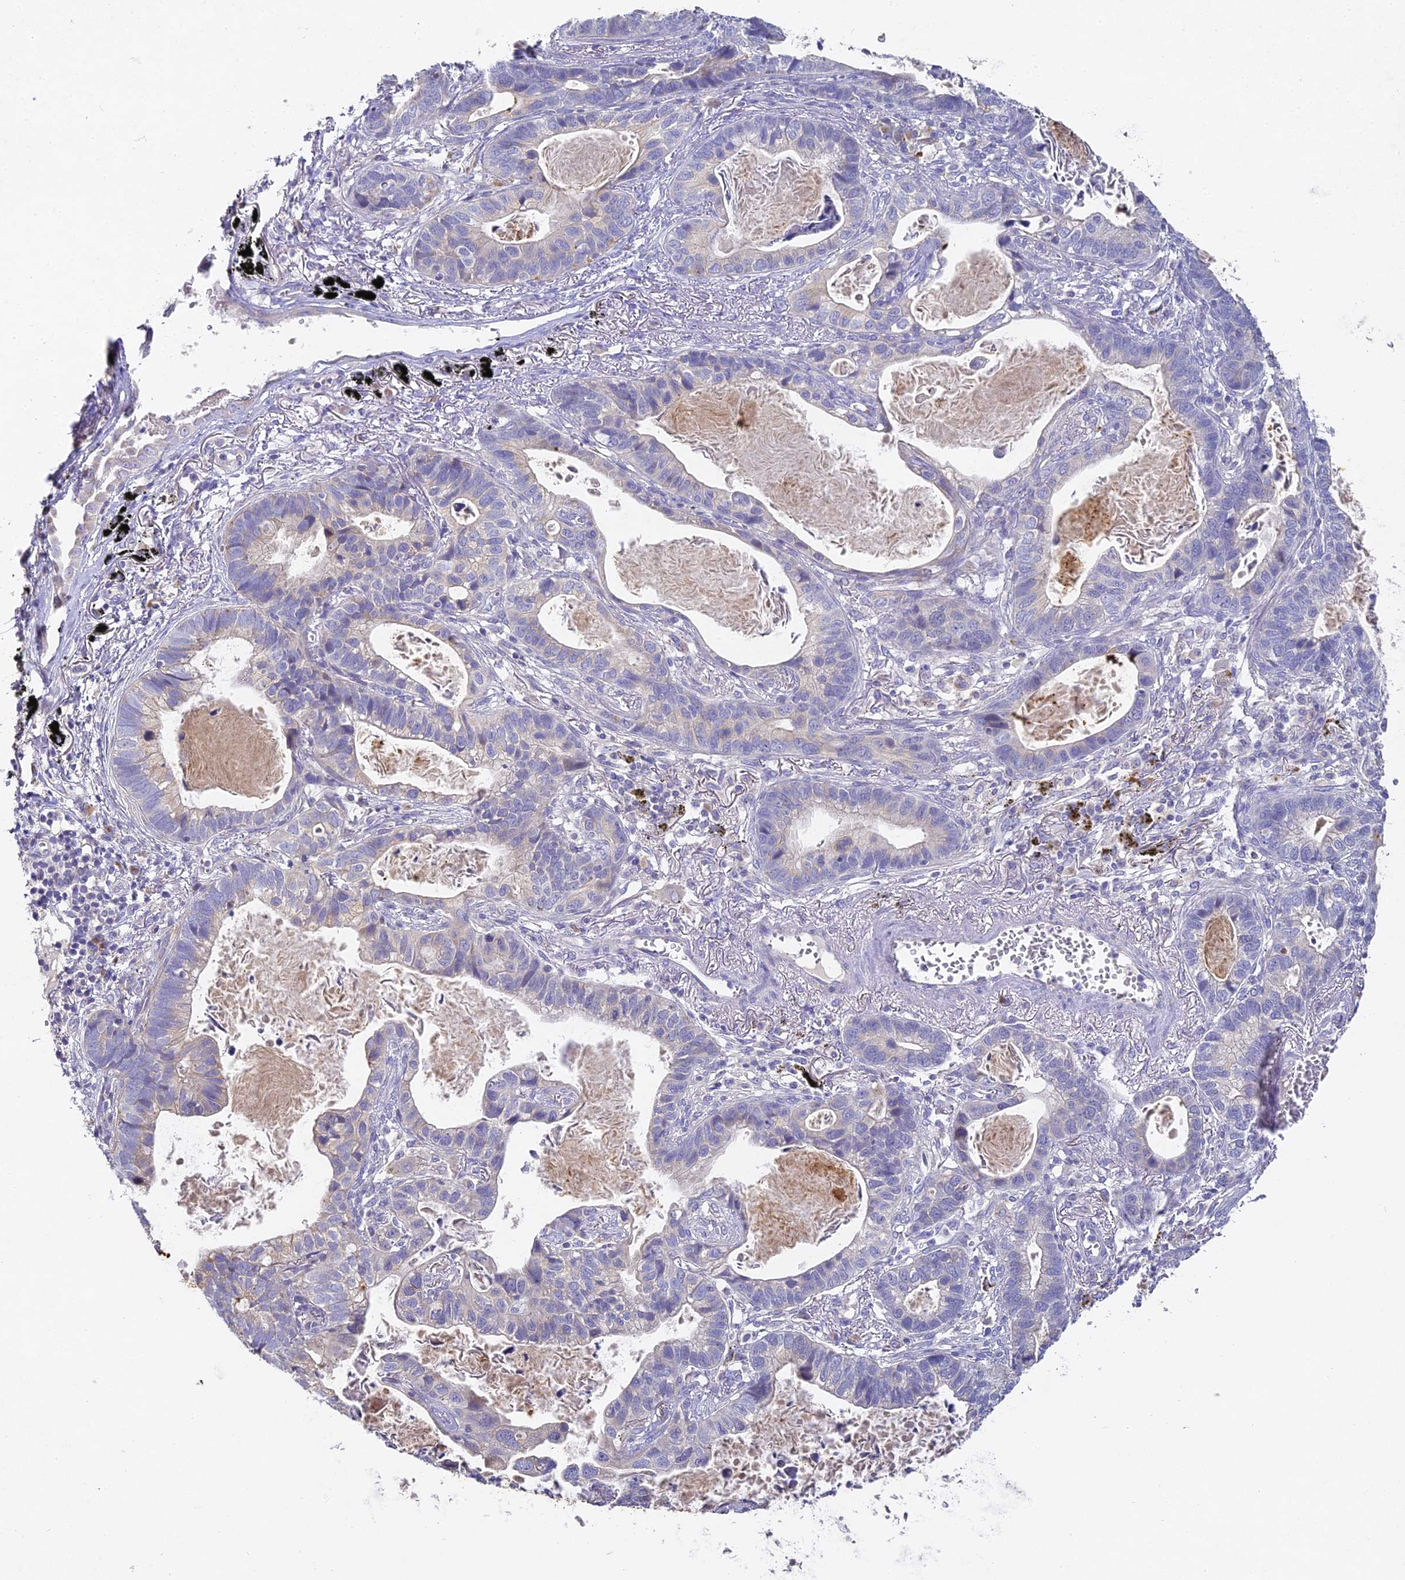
{"staining": {"intensity": "negative", "quantity": "none", "location": "none"}, "tissue": "lung cancer", "cell_type": "Tumor cells", "image_type": "cancer", "snomed": [{"axis": "morphology", "description": "Adenocarcinoma, NOS"}, {"axis": "topography", "description": "Lung"}], "caption": "DAB (3,3'-diaminobenzidine) immunohistochemical staining of human lung cancer demonstrates no significant staining in tumor cells. (DAB (3,3'-diaminobenzidine) immunohistochemistry (IHC) with hematoxylin counter stain).", "gene": "DONSON", "patient": {"sex": "male", "age": 67}}